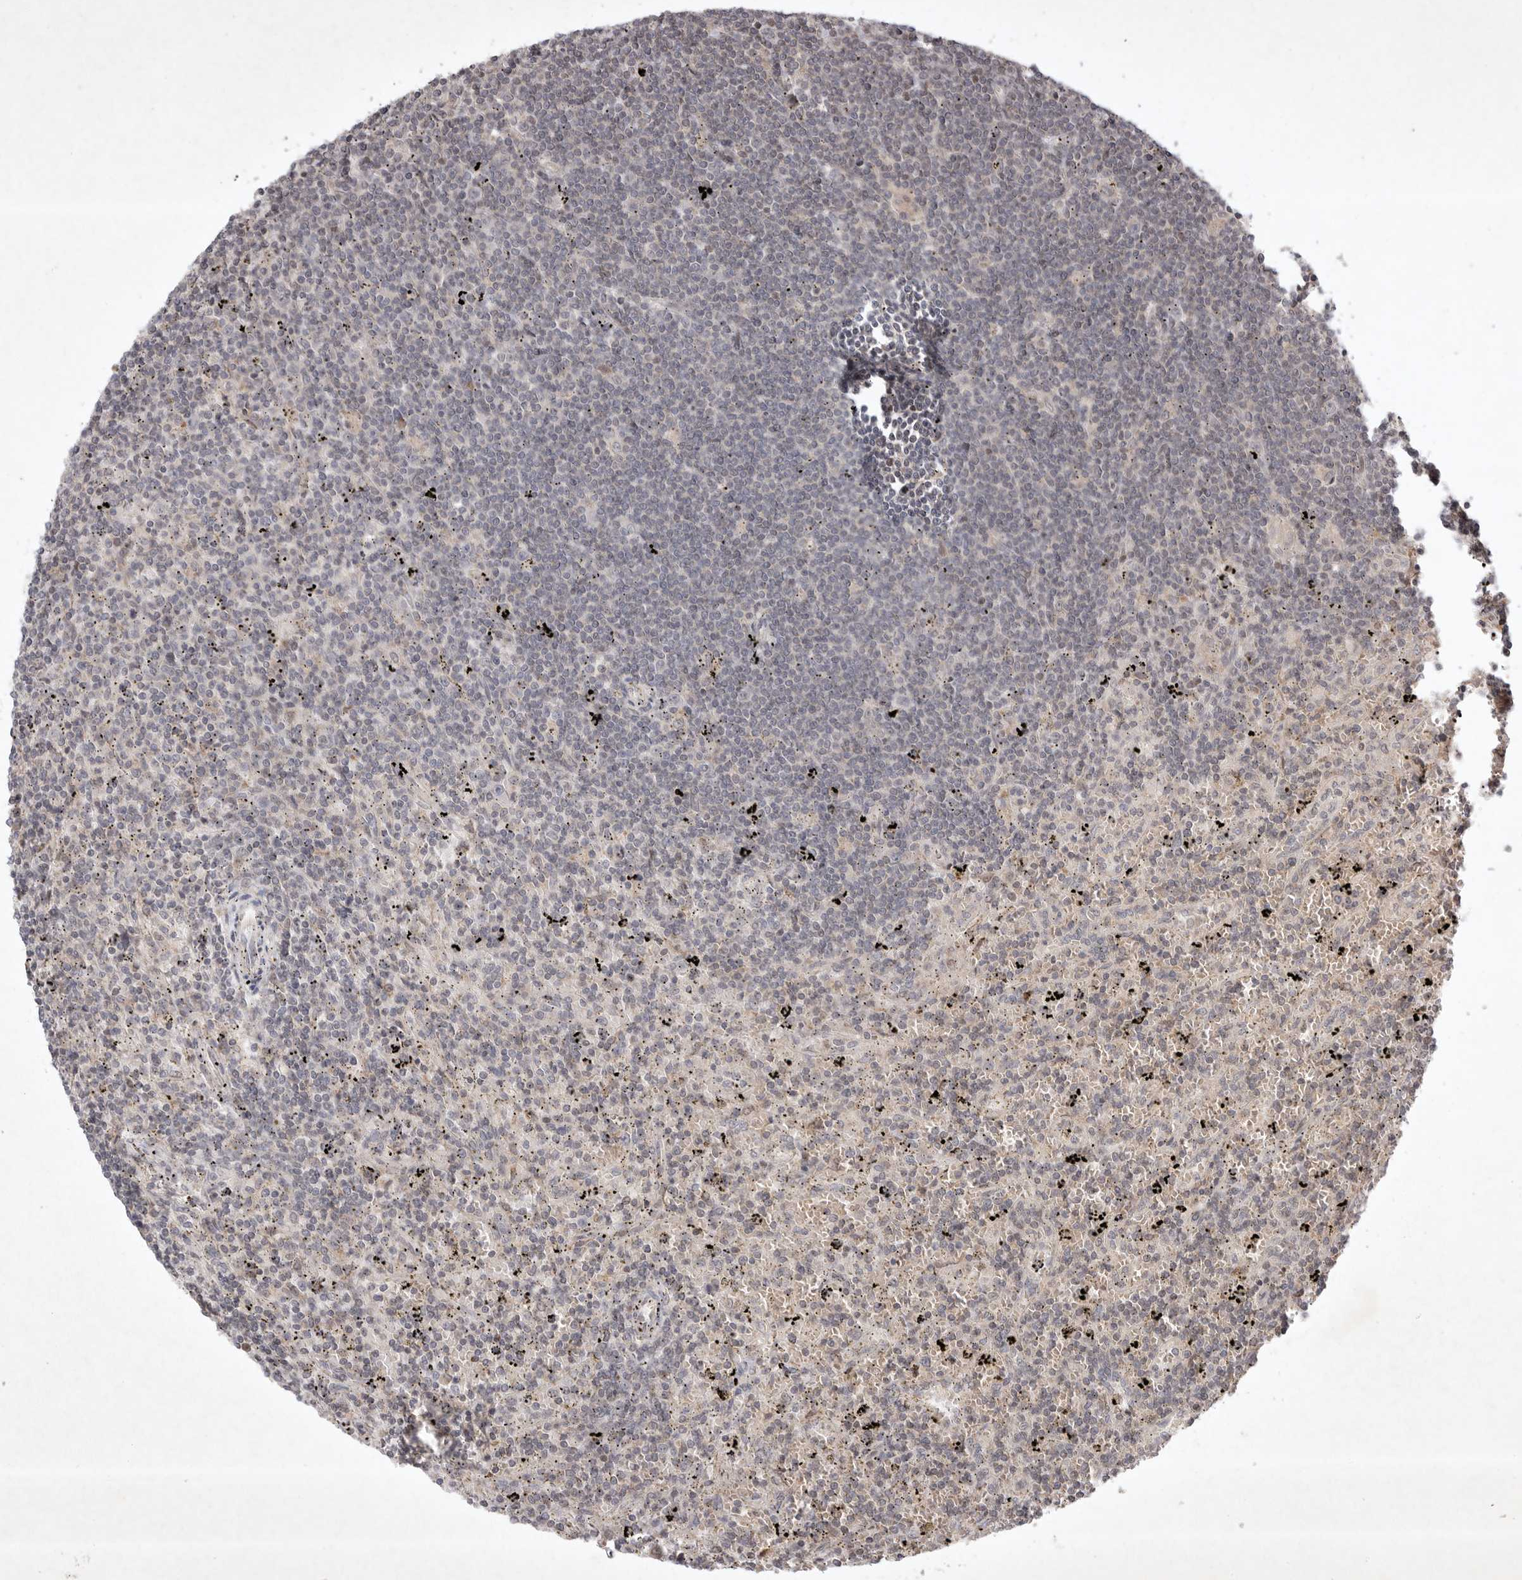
{"staining": {"intensity": "negative", "quantity": "none", "location": "none"}, "tissue": "lymphoma", "cell_type": "Tumor cells", "image_type": "cancer", "snomed": [{"axis": "morphology", "description": "Malignant lymphoma, non-Hodgkin's type, Low grade"}, {"axis": "topography", "description": "Spleen"}], "caption": "Immunohistochemical staining of low-grade malignant lymphoma, non-Hodgkin's type displays no significant positivity in tumor cells.", "gene": "EIF2AK1", "patient": {"sex": "male", "age": 76}}